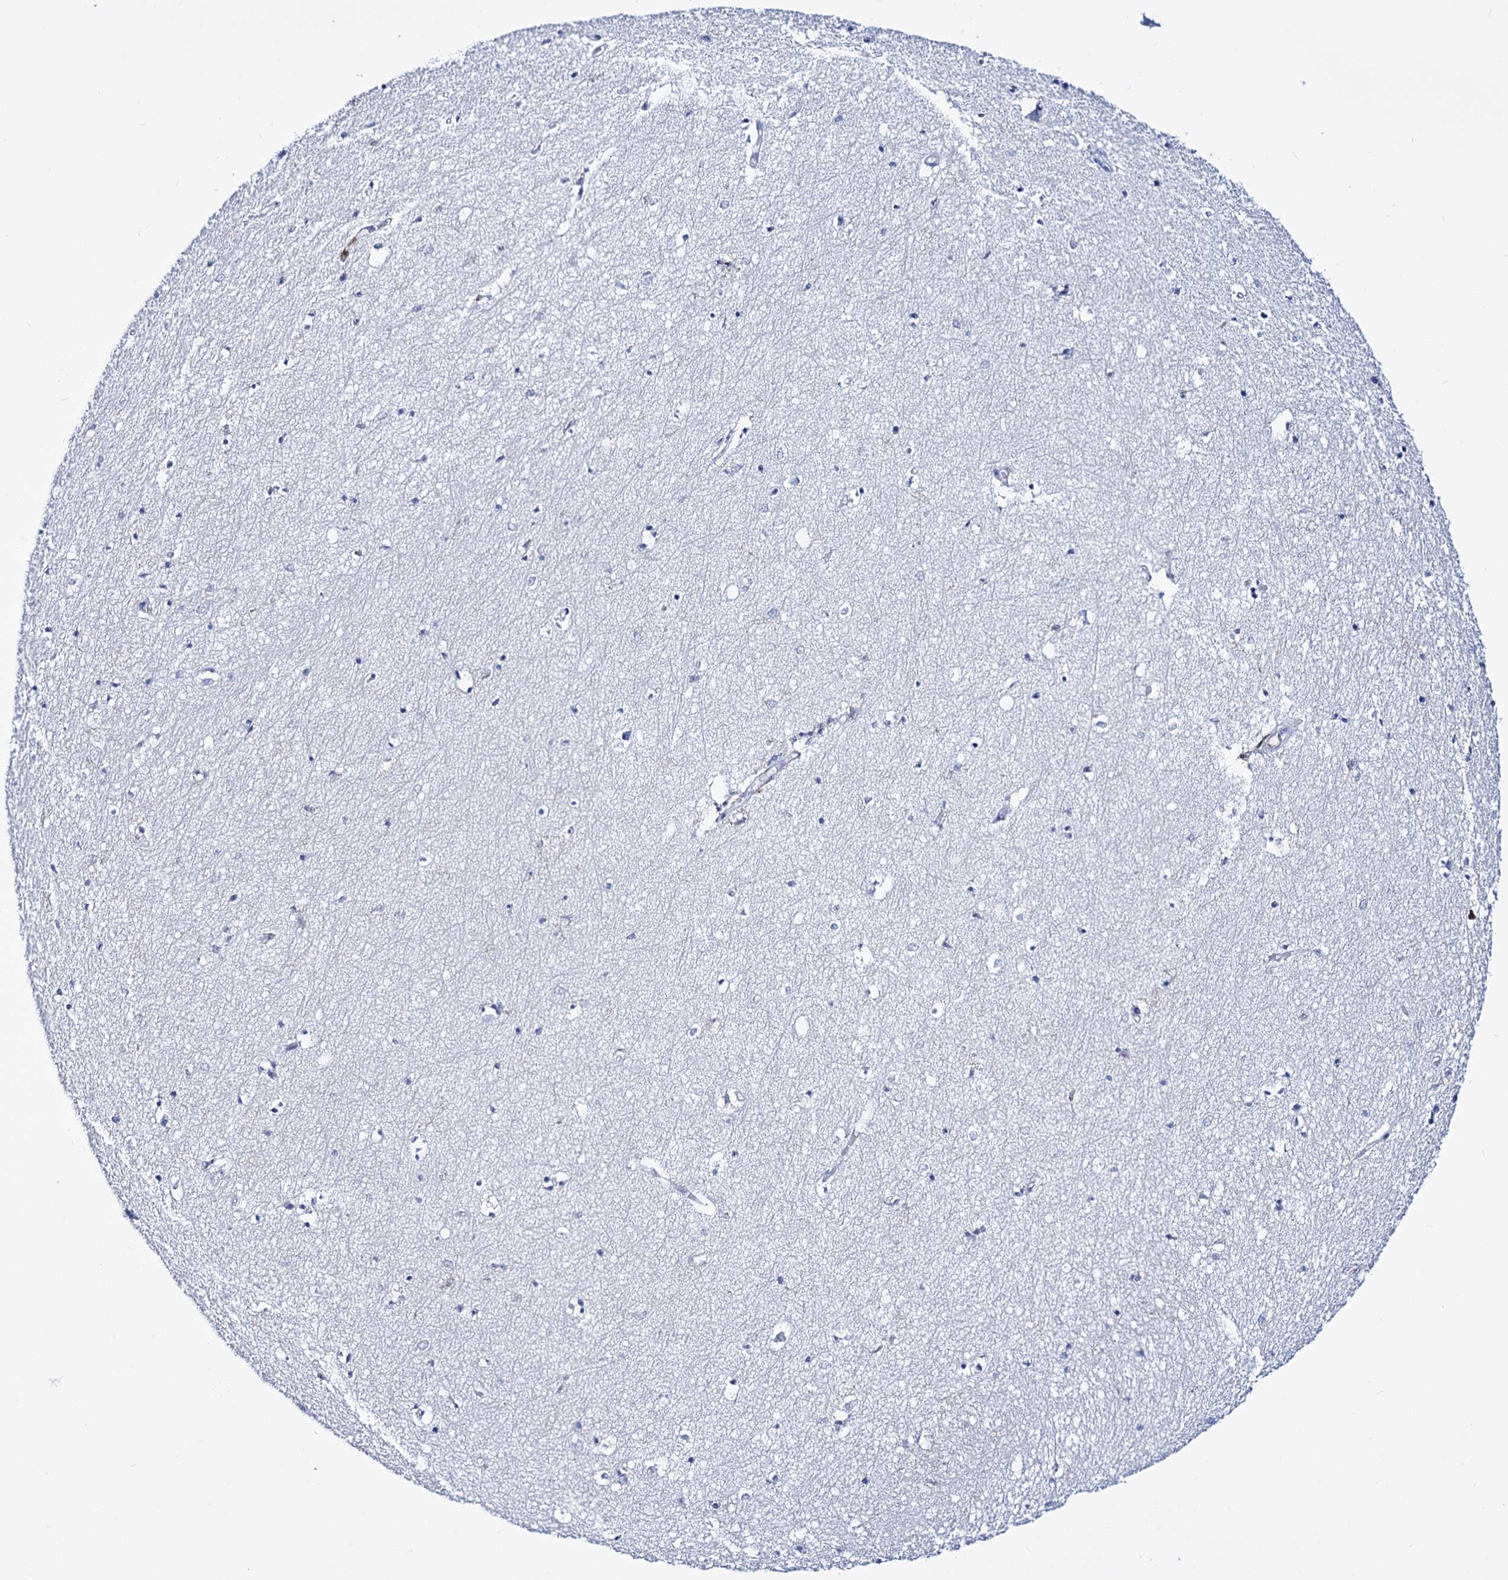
{"staining": {"intensity": "negative", "quantity": "none", "location": "none"}, "tissue": "hippocampus", "cell_type": "Glial cells", "image_type": "normal", "snomed": [{"axis": "morphology", "description": "Normal tissue, NOS"}, {"axis": "topography", "description": "Hippocampus"}], "caption": "High magnification brightfield microscopy of normal hippocampus stained with DAB (3,3'-diaminobenzidine) (brown) and counterstained with hematoxylin (blue): glial cells show no significant expression. (Immunohistochemistry, brightfield microscopy, high magnification).", "gene": "DEF6", "patient": {"sex": "female", "age": 64}}